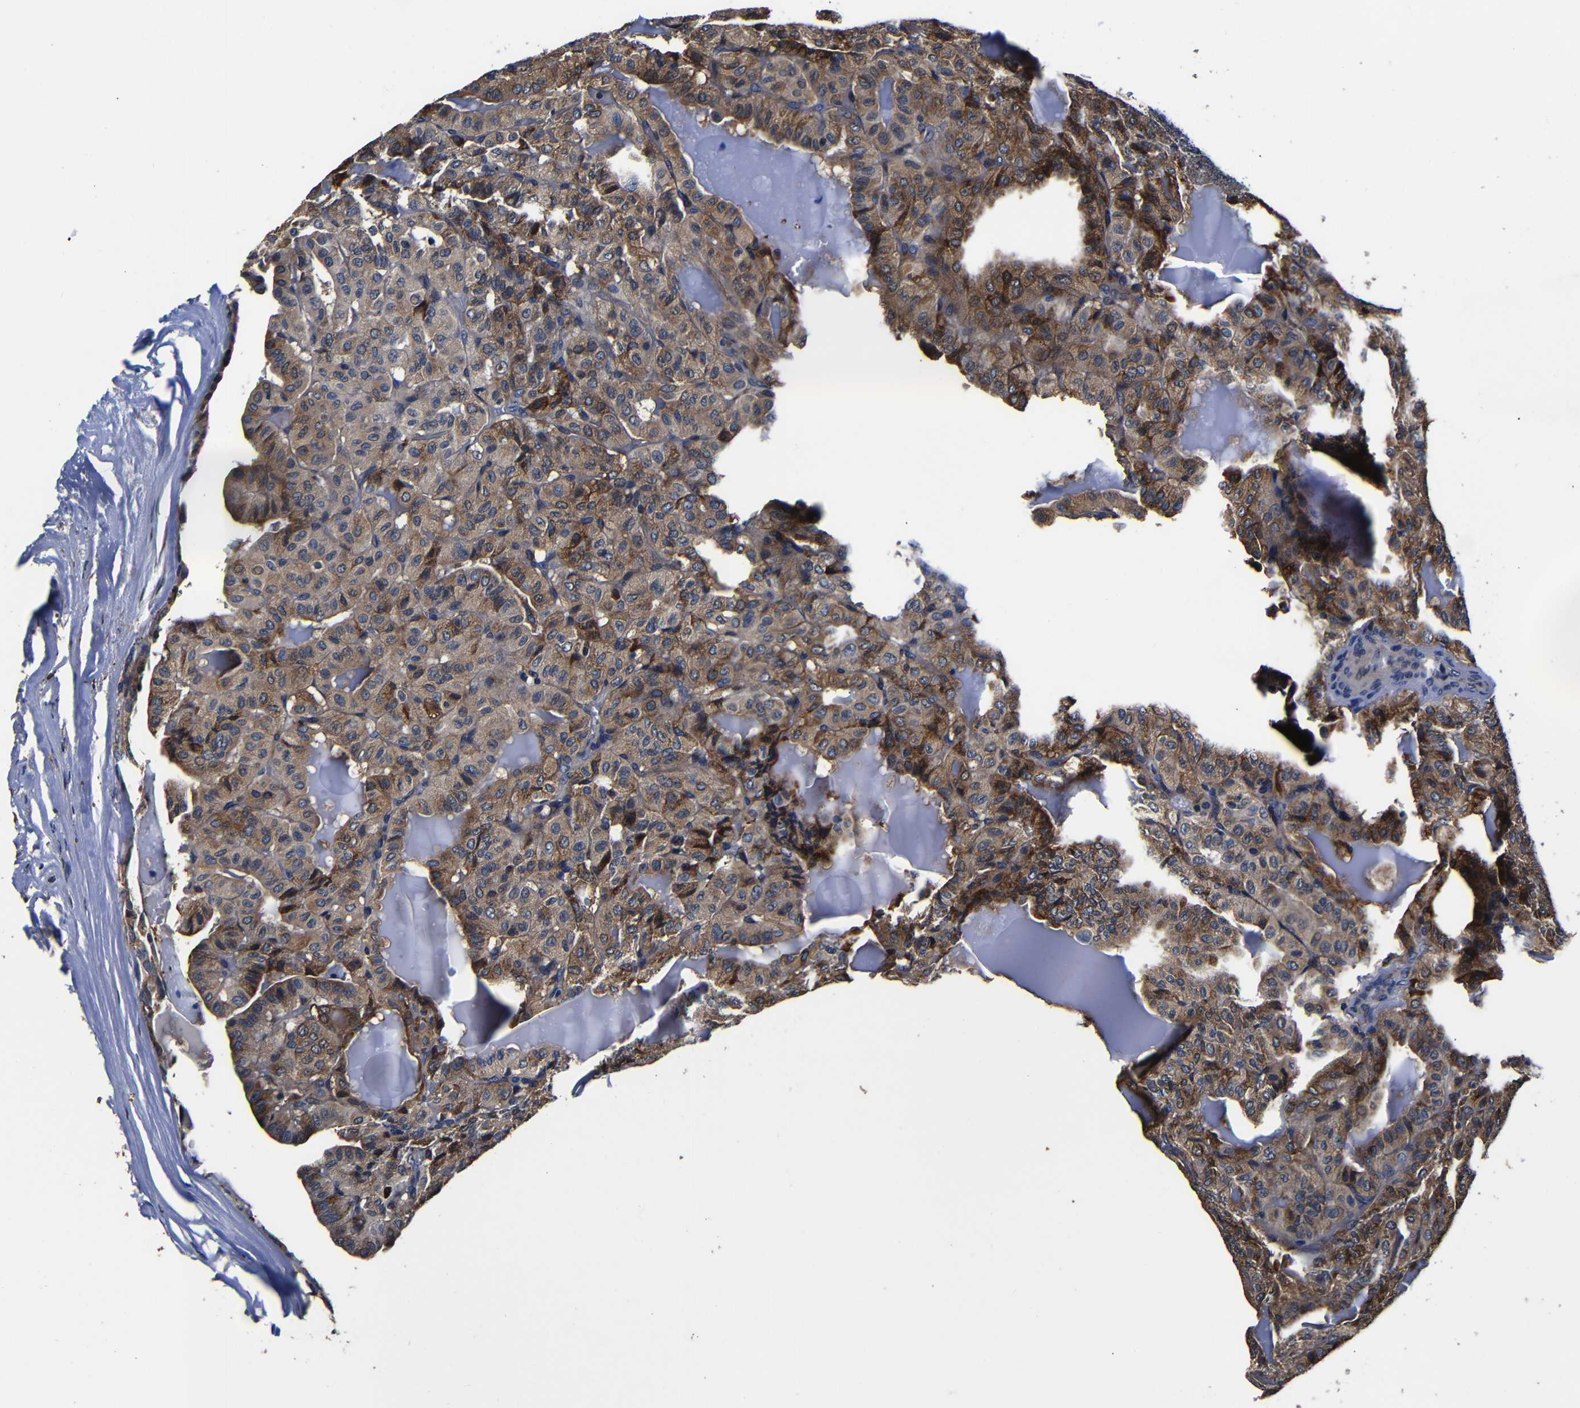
{"staining": {"intensity": "moderate", "quantity": ">75%", "location": "cytoplasmic/membranous"}, "tissue": "thyroid cancer", "cell_type": "Tumor cells", "image_type": "cancer", "snomed": [{"axis": "morphology", "description": "Papillary adenocarcinoma, NOS"}, {"axis": "topography", "description": "Thyroid gland"}], "caption": "An image showing moderate cytoplasmic/membranous staining in approximately >75% of tumor cells in papillary adenocarcinoma (thyroid), as visualized by brown immunohistochemical staining.", "gene": "SCN9A", "patient": {"sex": "male", "age": 77}}